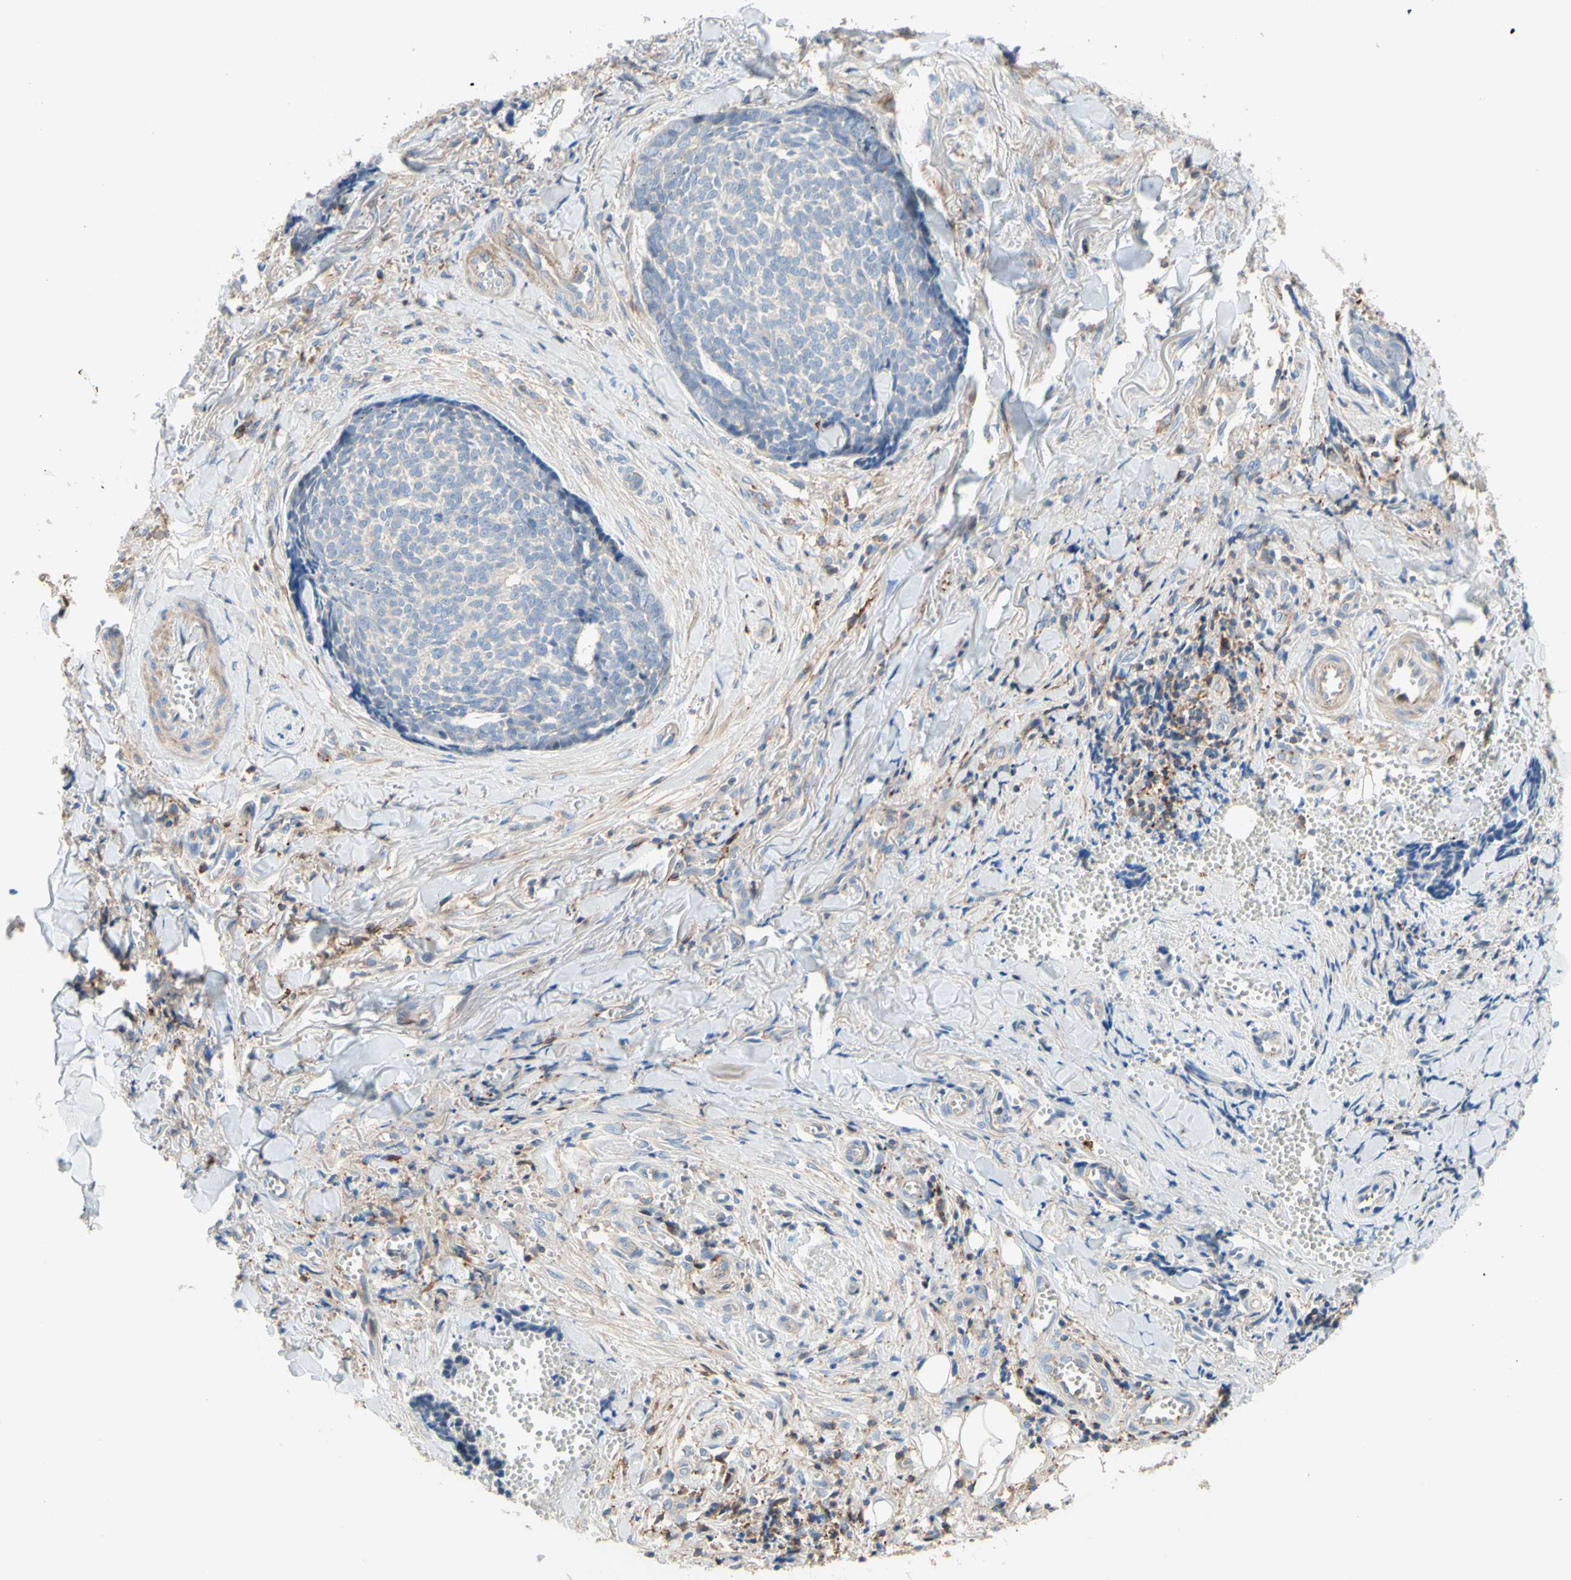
{"staining": {"intensity": "negative", "quantity": "none", "location": "none"}, "tissue": "skin cancer", "cell_type": "Tumor cells", "image_type": "cancer", "snomed": [{"axis": "morphology", "description": "Basal cell carcinoma"}, {"axis": "topography", "description": "Skin"}], "caption": "The photomicrograph reveals no significant expression in tumor cells of skin cancer (basal cell carcinoma).", "gene": "SEMA4C", "patient": {"sex": "male", "age": 84}}